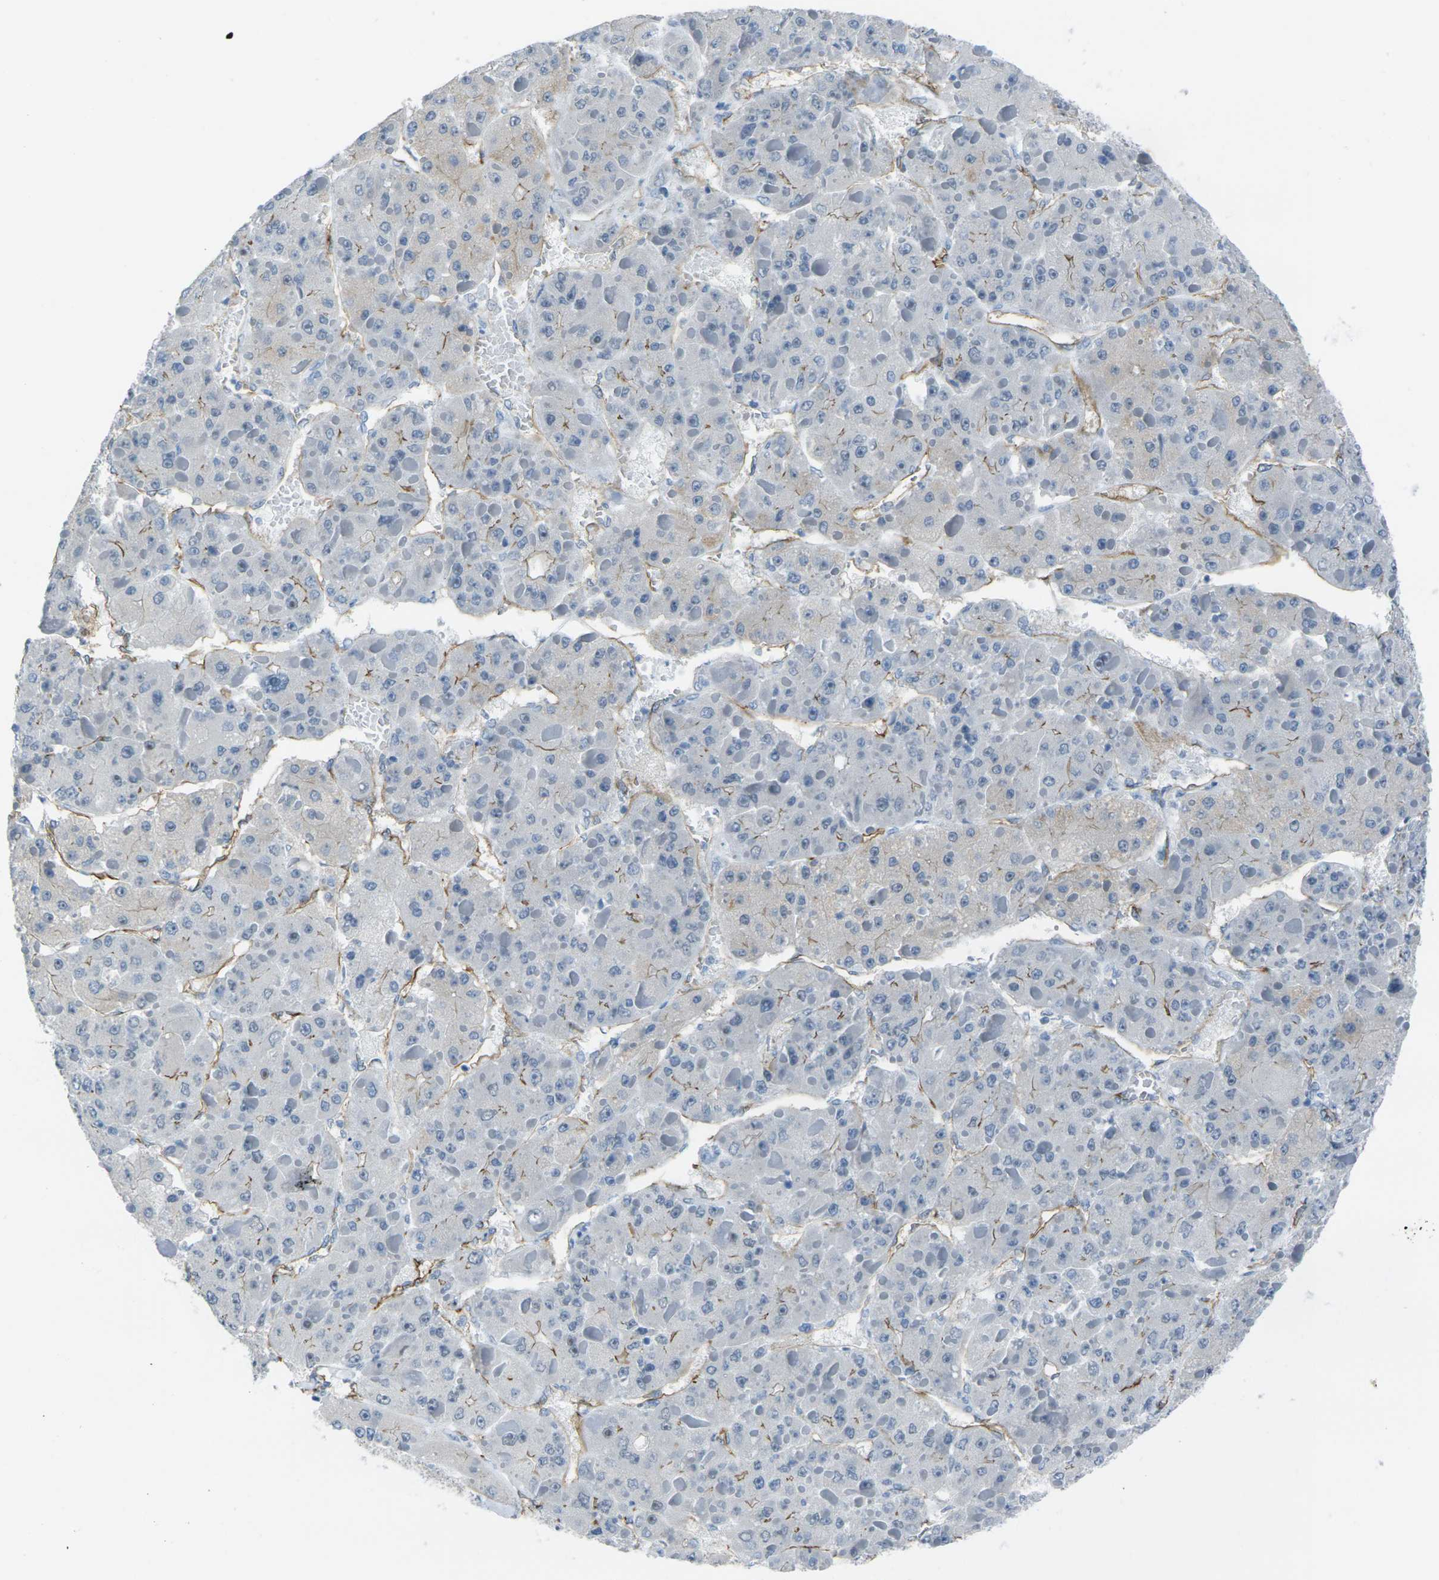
{"staining": {"intensity": "negative", "quantity": "none", "location": "none"}, "tissue": "liver cancer", "cell_type": "Tumor cells", "image_type": "cancer", "snomed": [{"axis": "morphology", "description": "Carcinoma, Hepatocellular, NOS"}, {"axis": "topography", "description": "Liver"}], "caption": "The photomicrograph shows no significant expression in tumor cells of liver cancer.", "gene": "HSPA12B", "patient": {"sex": "female", "age": 73}}